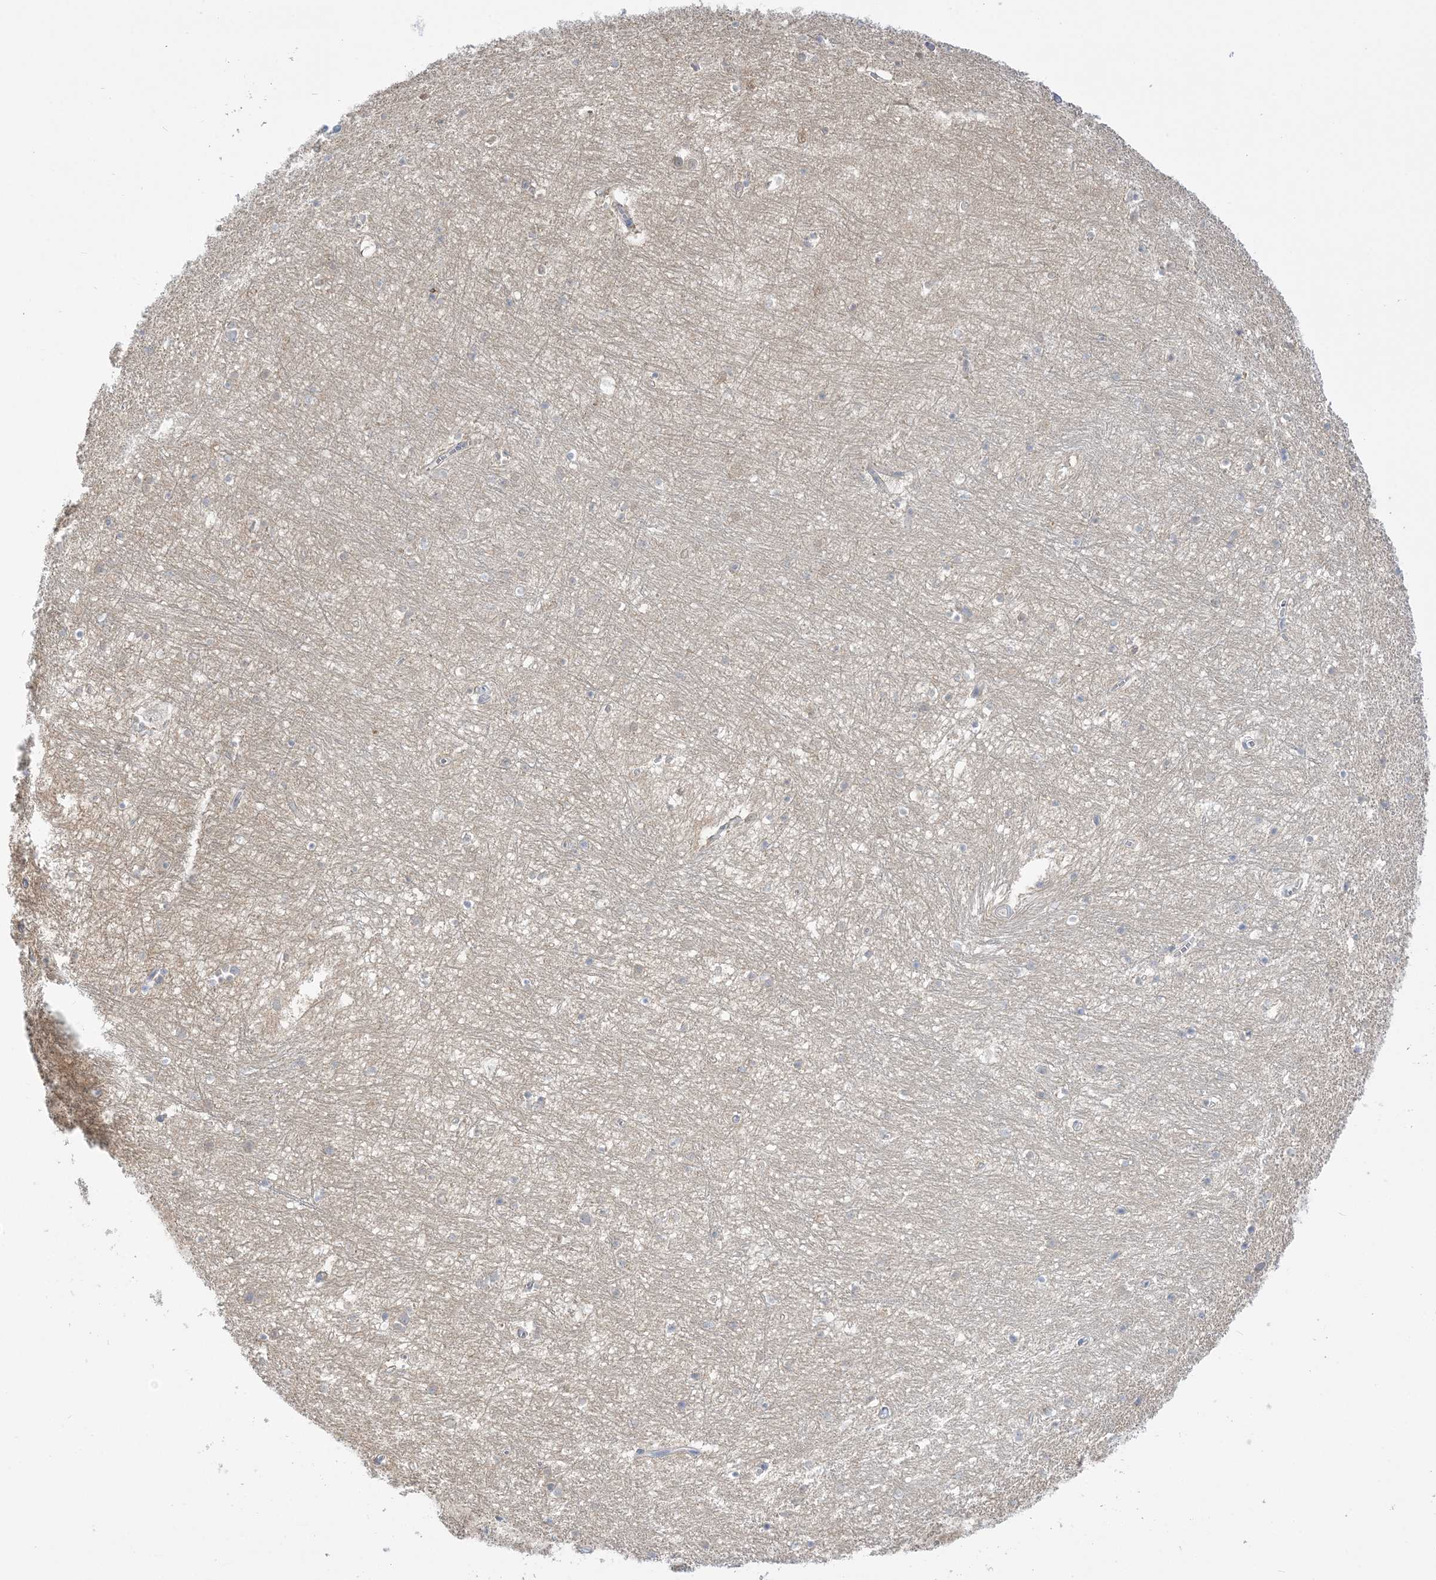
{"staining": {"intensity": "negative", "quantity": "none", "location": "none"}, "tissue": "hippocampus", "cell_type": "Glial cells", "image_type": "normal", "snomed": [{"axis": "morphology", "description": "Normal tissue, NOS"}, {"axis": "topography", "description": "Hippocampus"}], "caption": "Glial cells show no significant protein positivity in unremarkable hippocampus. (IHC, brightfield microscopy, high magnification).", "gene": "THADA", "patient": {"sex": "female", "age": 64}}